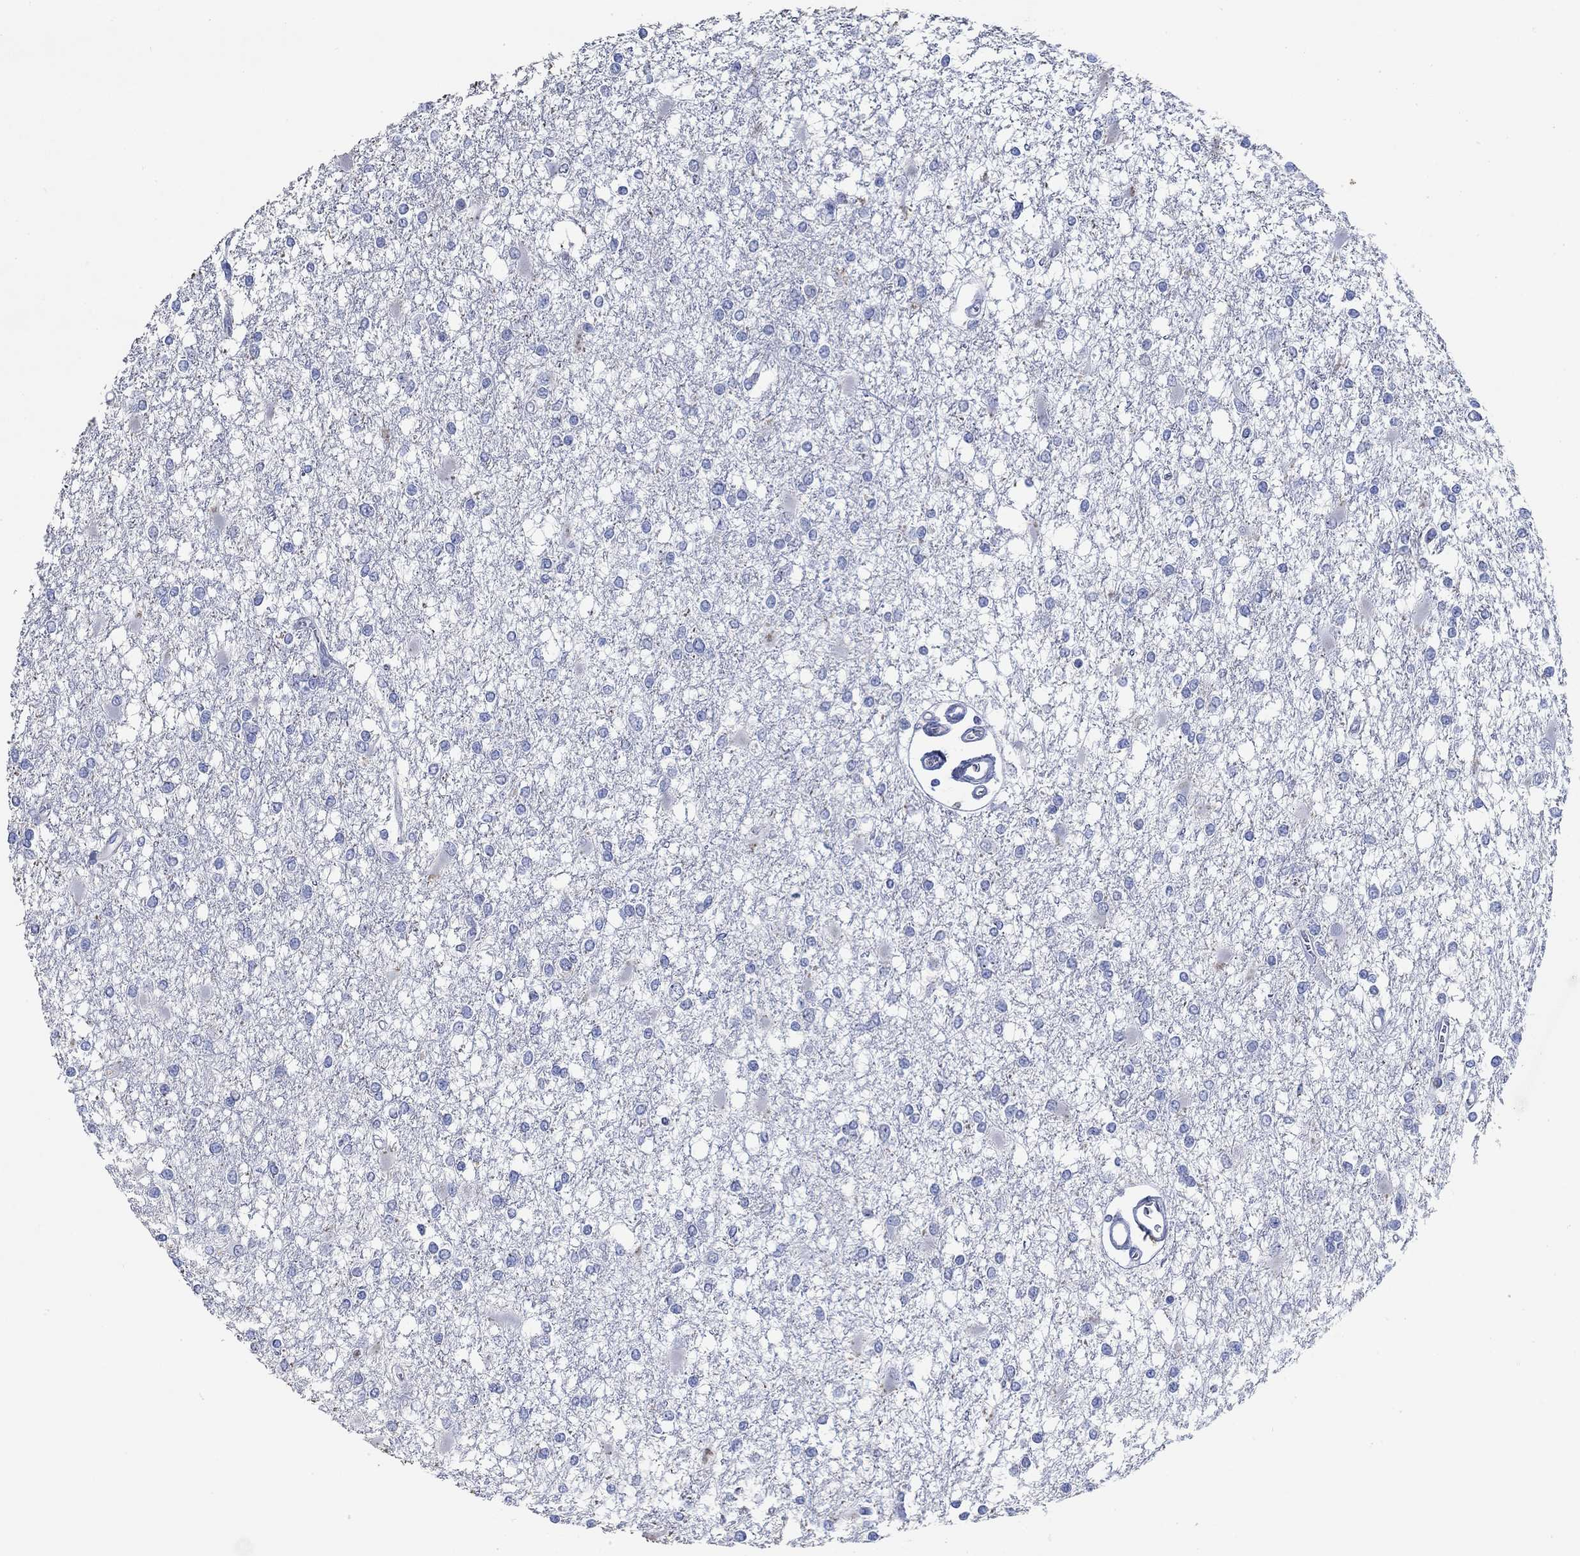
{"staining": {"intensity": "negative", "quantity": "none", "location": "none"}, "tissue": "glioma", "cell_type": "Tumor cells", "image_type": "cancer", "snomed": [{"axis": "morphology", "description": "Glioma, malignant, High grade"}, {"axis": "topography", "description": "Cerebral cortex"}], "caption": "A histopathology image of malignant glioma (high-grade) stained for a protein displays no brown staining in tumor cells.", "gene": "PPP1R17", "patient": {"sex": "male", "age": 79}}